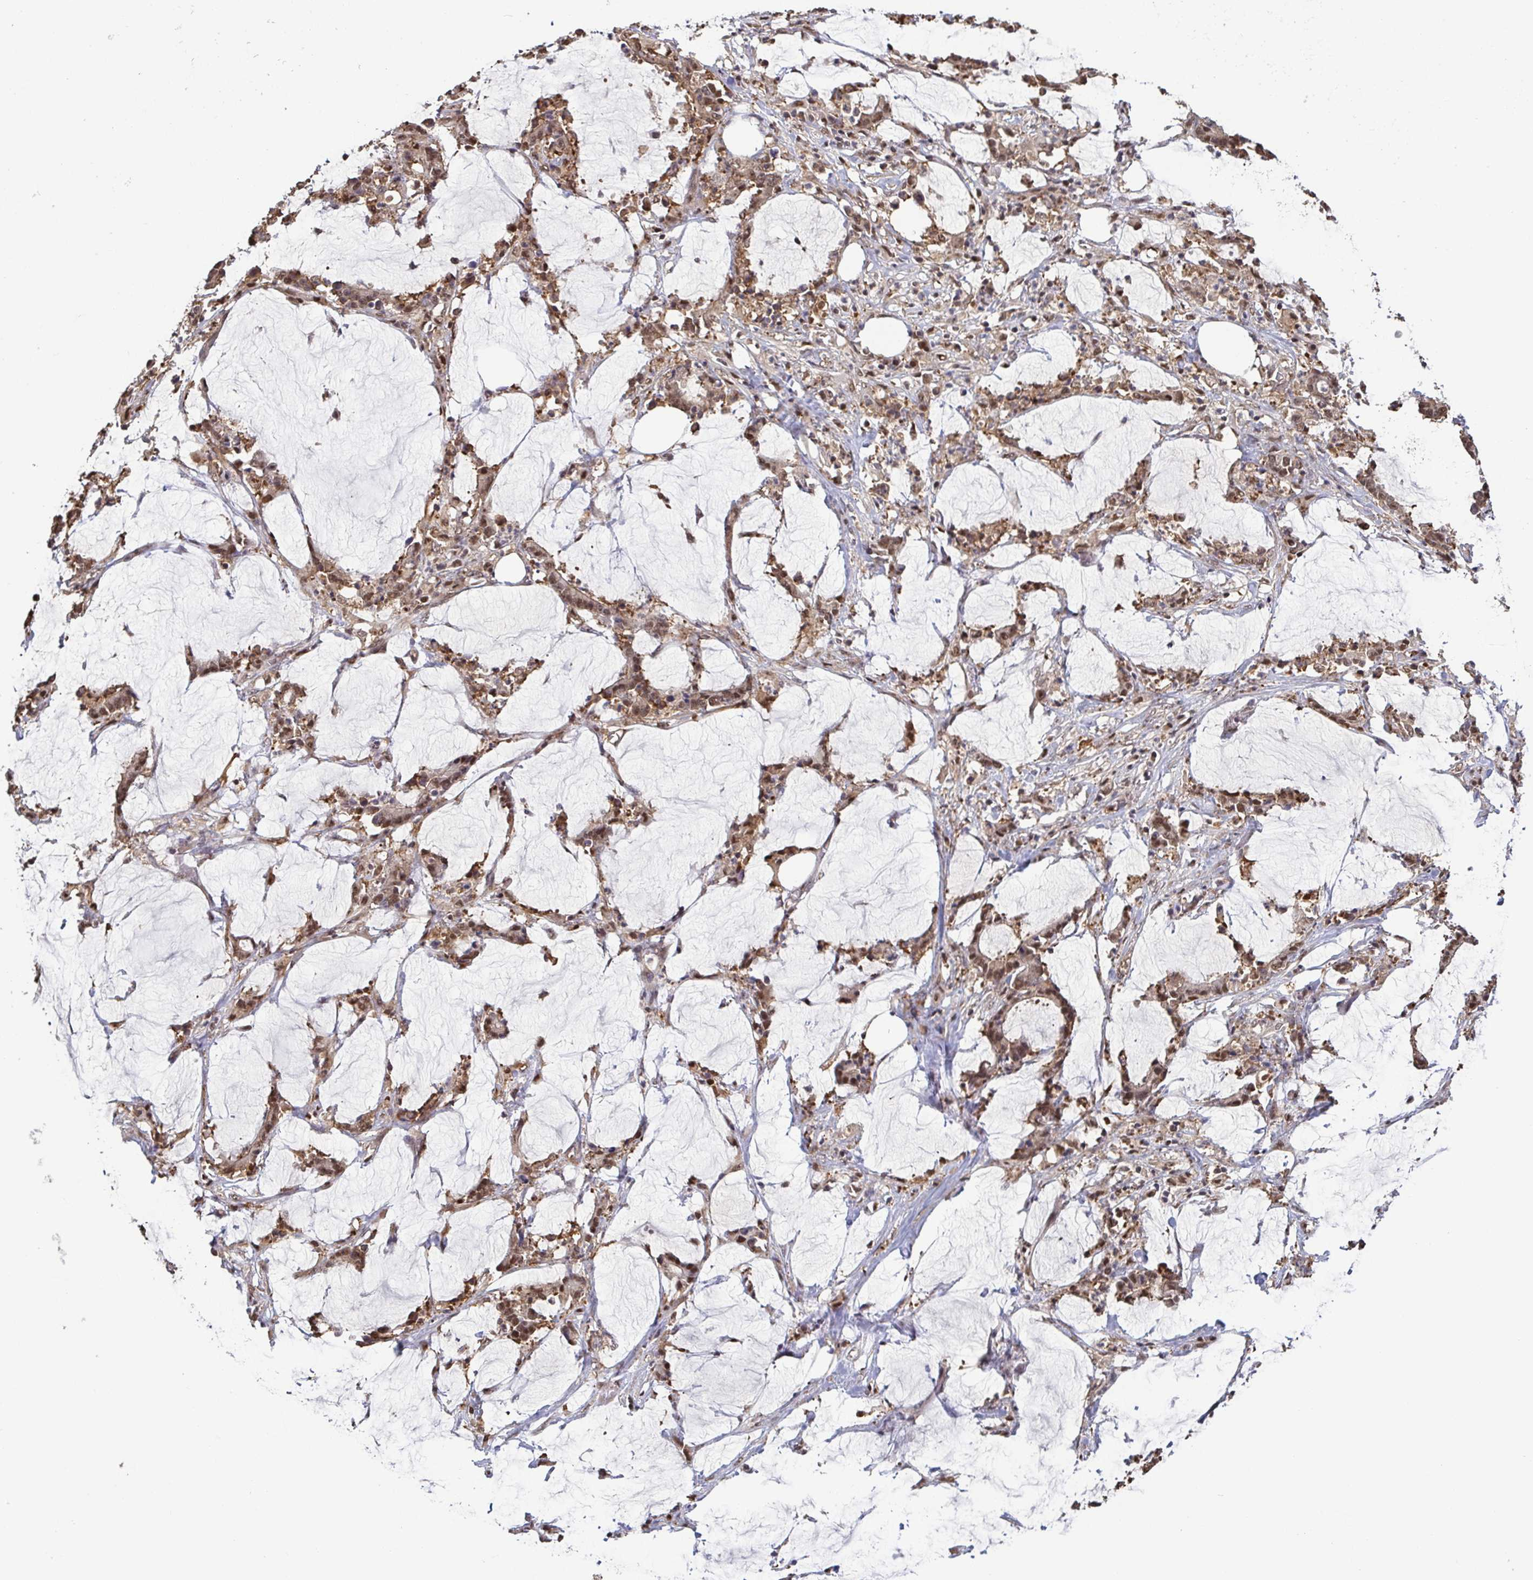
{"staining": {"intensity": "moderate", "quantity": ">75%", "location": "cytoplasmic/membranous,nuclear"}, "tissue": "stomach cancer", "cell_type": "Tumor cells", "image_type": "cancer", "snomed": [{"axis": "morphology", "description": "Adenocarcinoma, NOS"}, {"axis": "topography", "description": "Stomach, upper"}], "caption": "This histopathology image reveals immunohistochemistry (IHC) staining of stomach cancer (adenocarcinoma), with medium moderate cytoplasmic/membranous and nuclear expression in approximately >75% of tumor cells.", "gene": "PSMB9", "patient": {"sex": "male", "age": 68}}